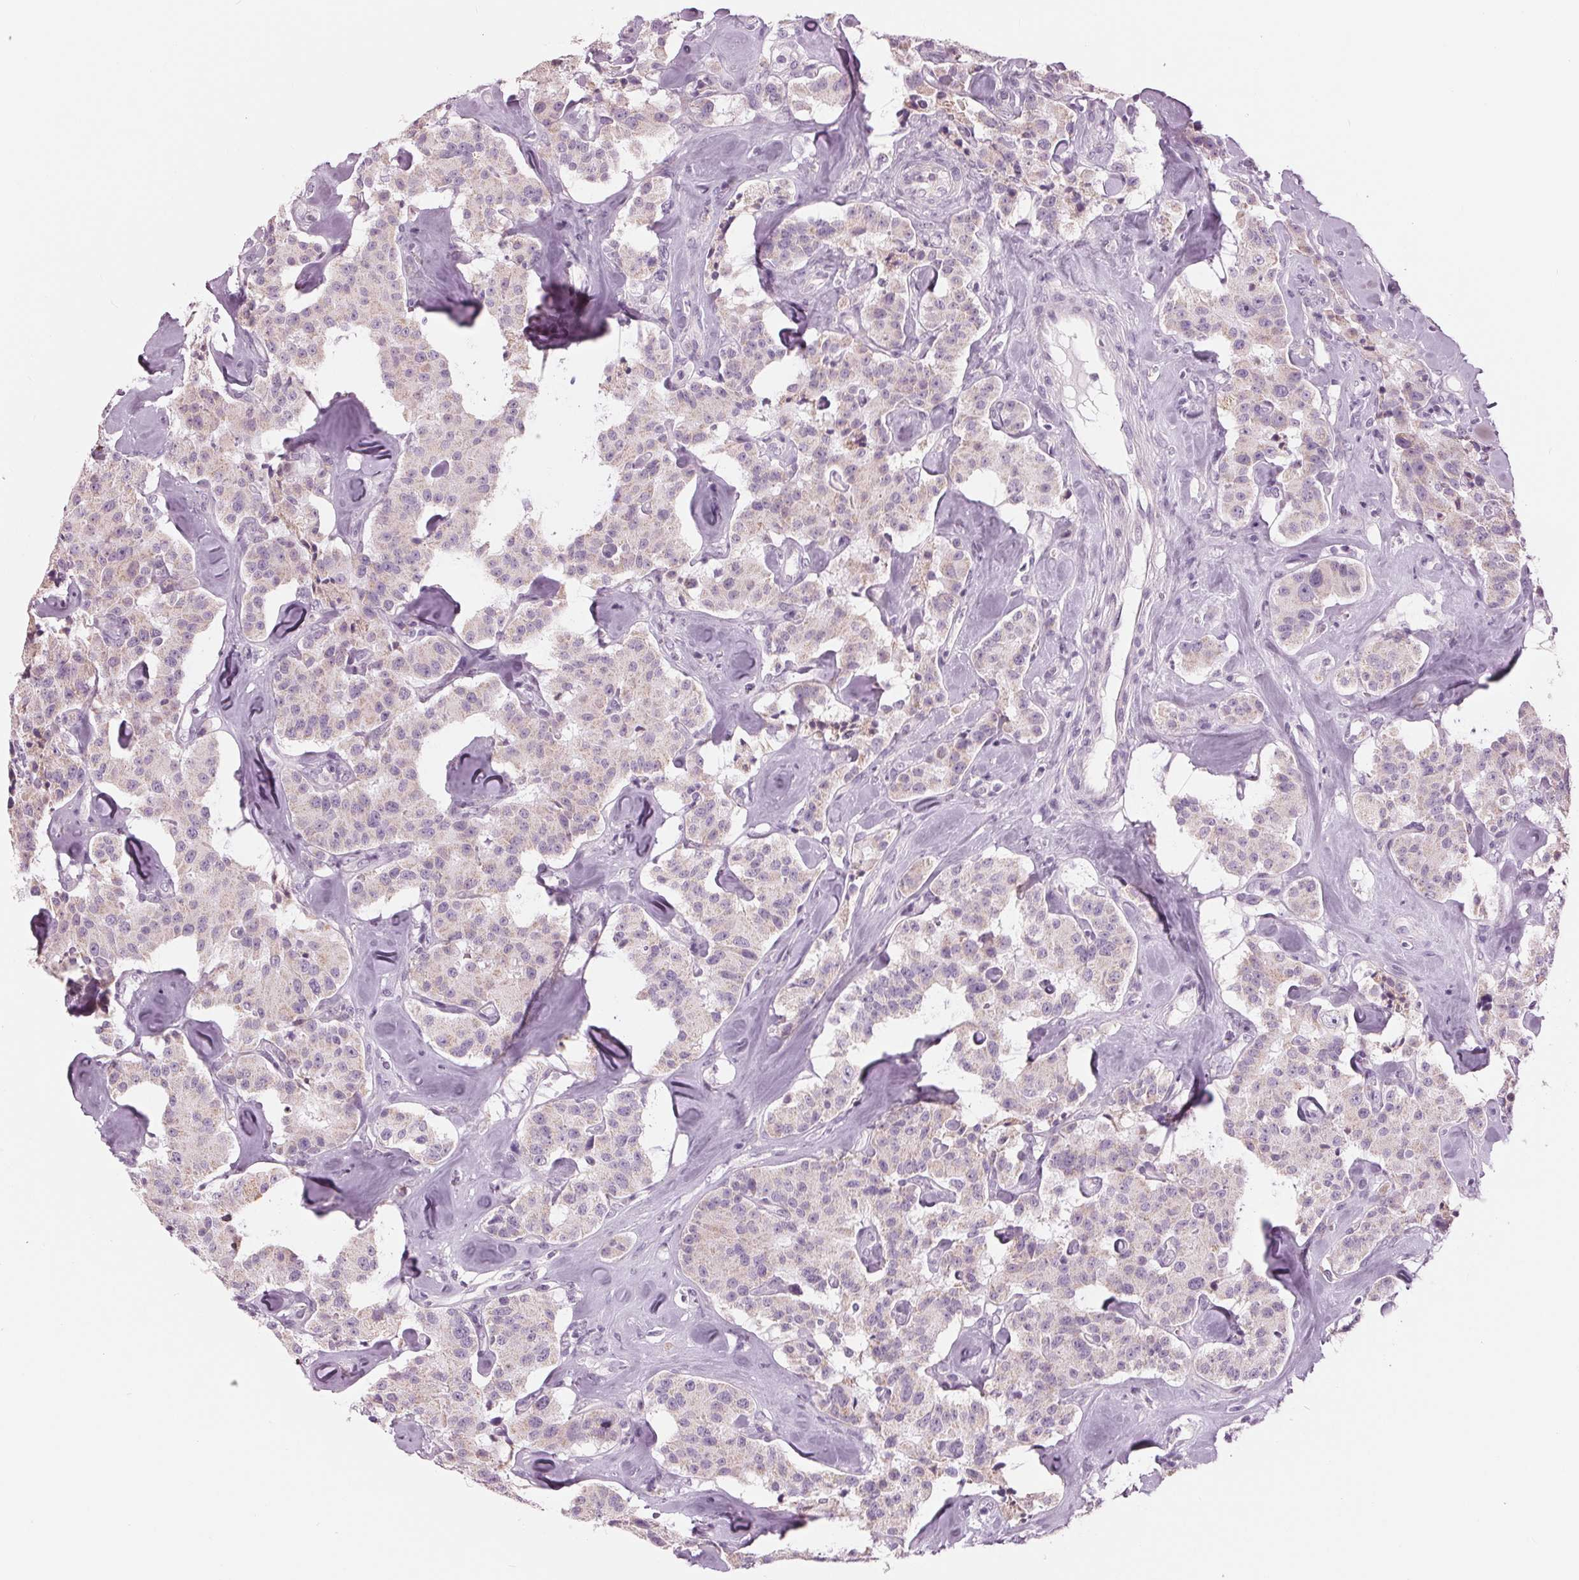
{"staining": {"intensity": "negative", "quantity": "none", "location": "none"}, "tissue": "carcinoid", "cell_type": "Tumor cells", "image_type": "cancer", "snomed": [{"axis": "morphology", "description": "Carcinoid, malignant, NOS"}, {"axis": "topography", "description": "Pancreas"}], "caption": "Immunohistochemistry (IHC) image of carcinoid stained for a protein (brown), which exhibits no positivity in tumor cells.", "gene": "SAMD4A", "patient": {"sex": "male", "age": 41}}